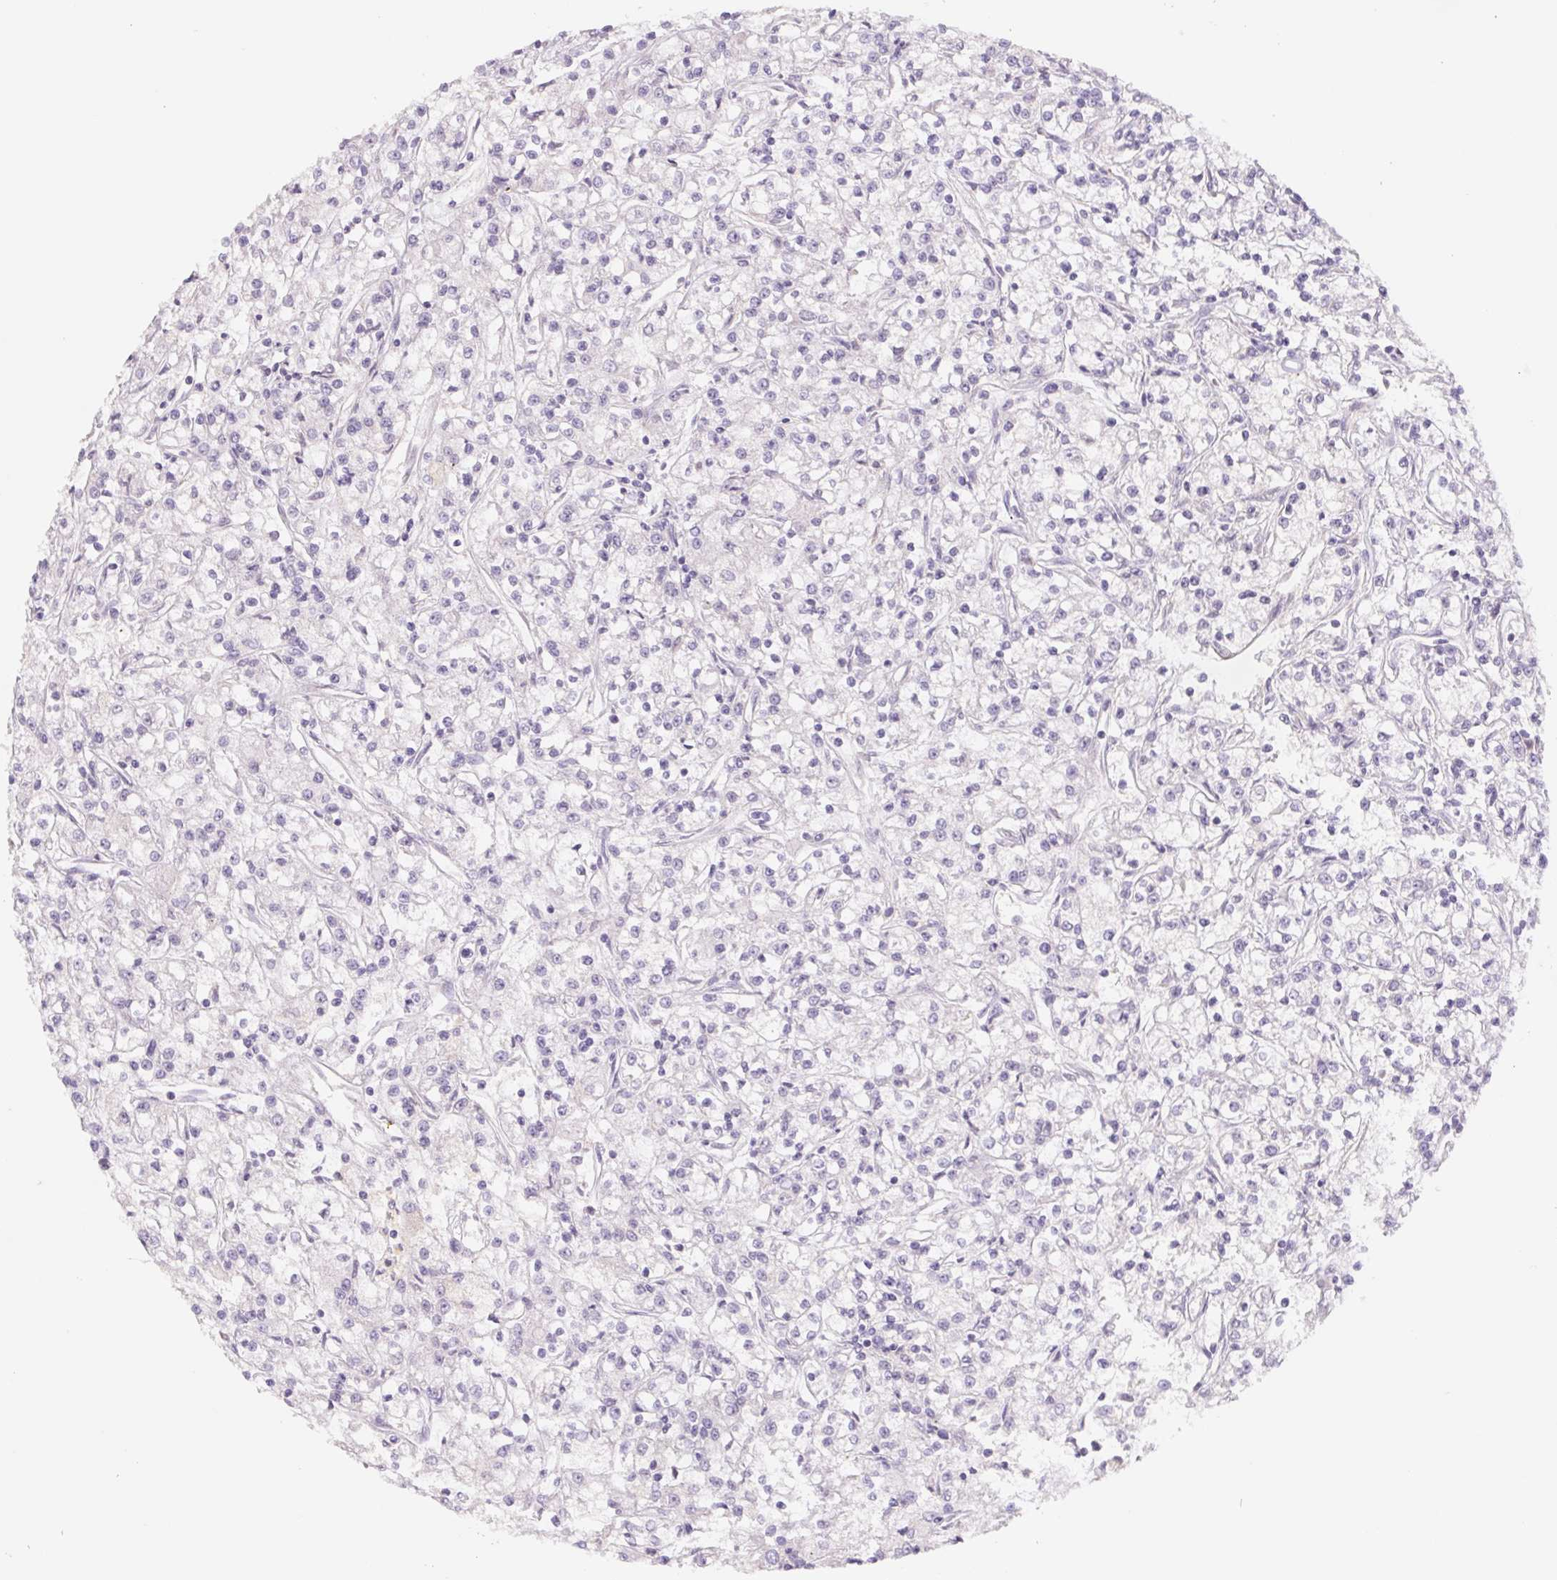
{"staining": {"intensity": "negative", "quantity": "none", "location": "none"}, "tissue": "renal cancer", "cell_type": "Tumor cells", "image_type": "cancer", "snomed": [{"axis": "morphology", "description": "Adenocarcinoma, NOS"}, {"axis": "topography", "description": "Kidney"}], "caption": "IHC histopathology image of neoplastic tissue: renal cancer (adenocarcinoma) stained with DAB (3,3'-diaminobenzidine) shows no significant protein staining in tumor cells. Nuclei are stained in blue.", "gene": "PNMA8B", "patient": {"sex": "female", "age": 59}}